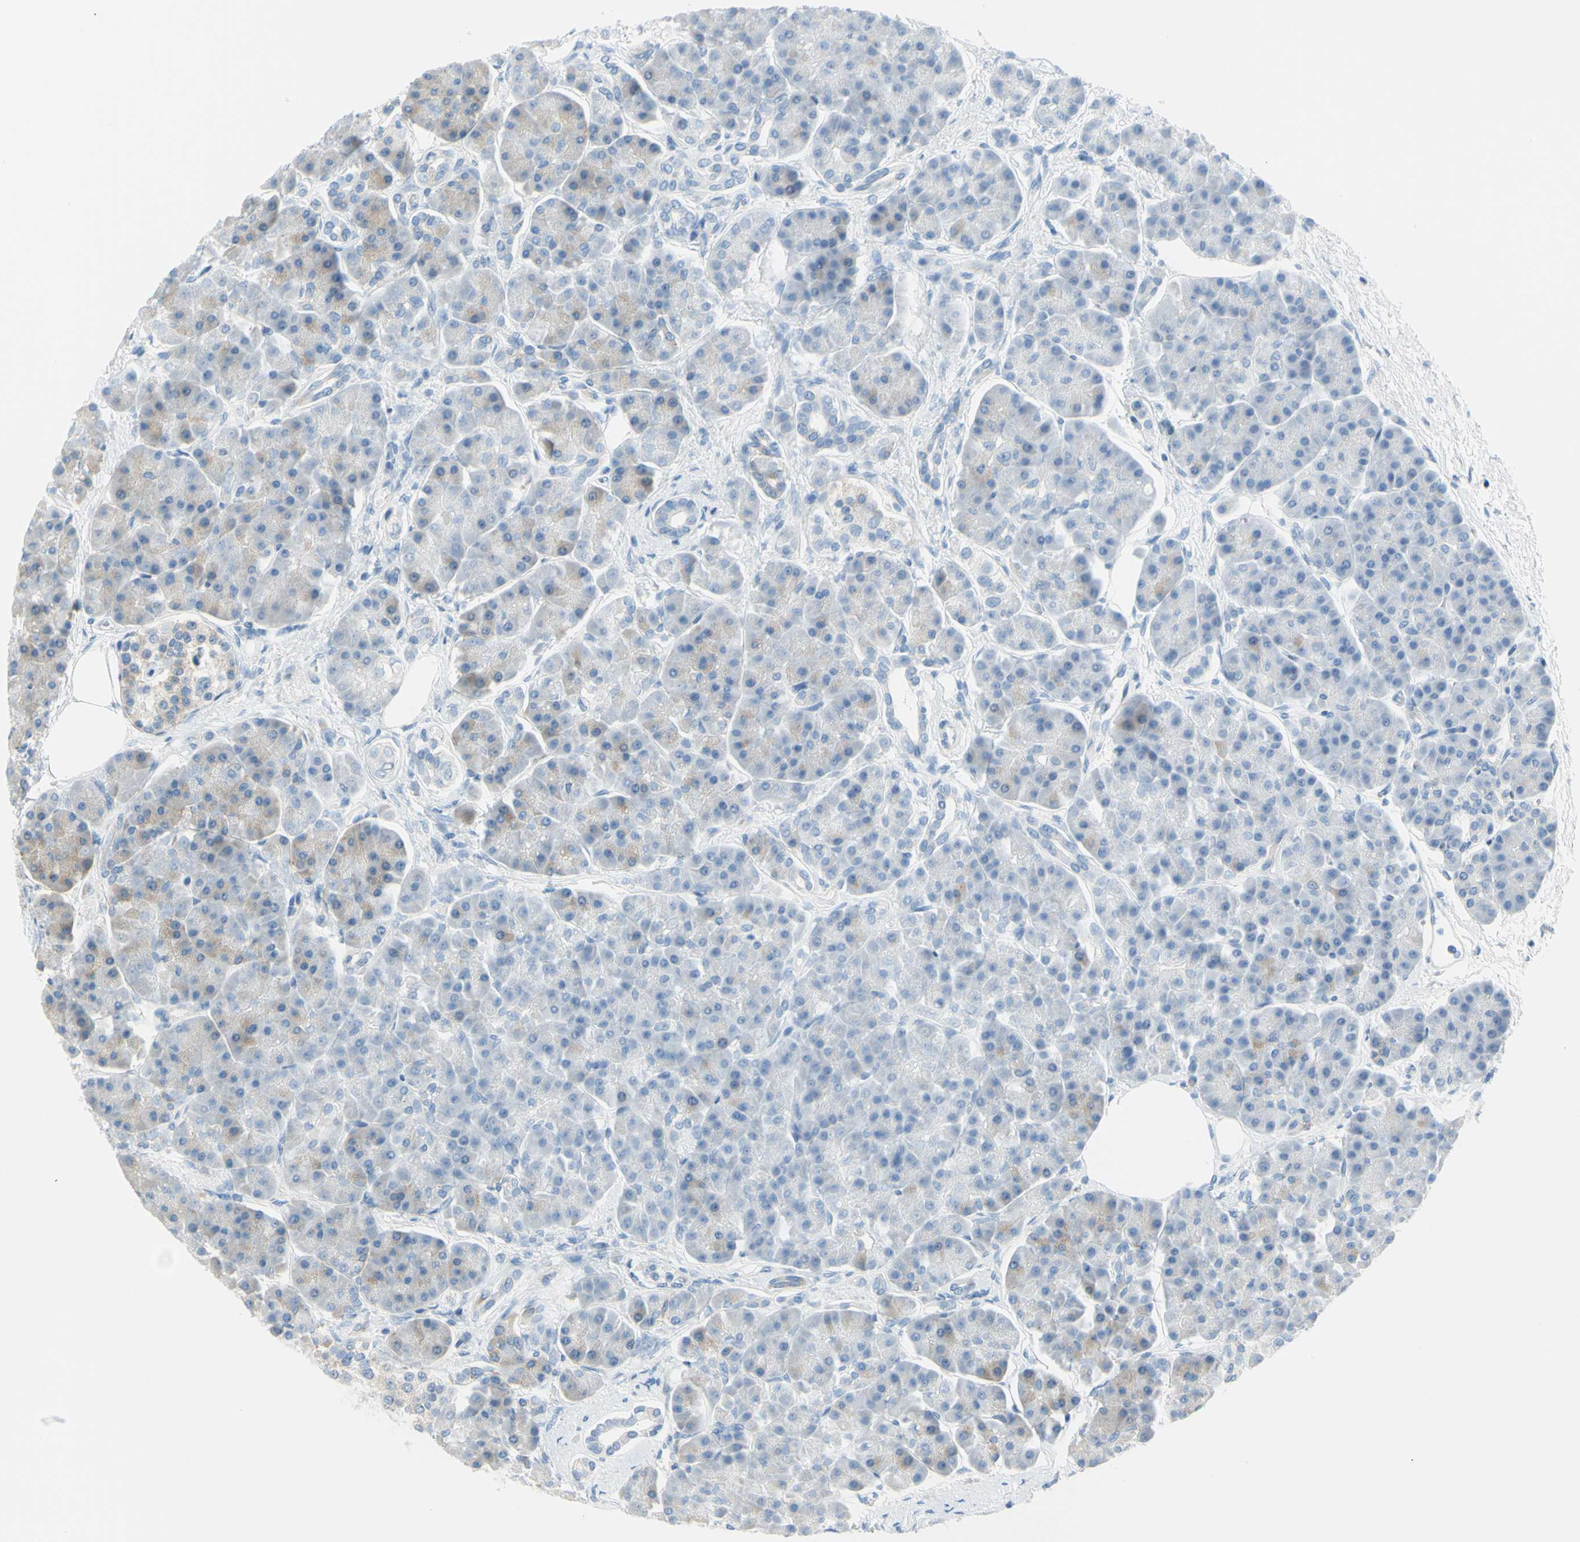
{"staining": {"intensity": "moderate", "quantity": "25%-75%", "location": "cytoplasmic/membranous"}, "tissue": "pancreas", "cell_type": "Exocrine glandular cells", "image_type": "normal", "snomed": [{"axis": "morphology", "description": "Normal tissue, NOS"}, {"axis": "topography", "description": "Pancreas"}], "caption": "Immunohistochemical staining of benign human pancreas shows moderate cytoplasmic/membranous protein expression in approximately 25%-75% of exocrine glandular cells.", "gene": "FRMD4B", "patient": {"sex": "female", "age": 70}}